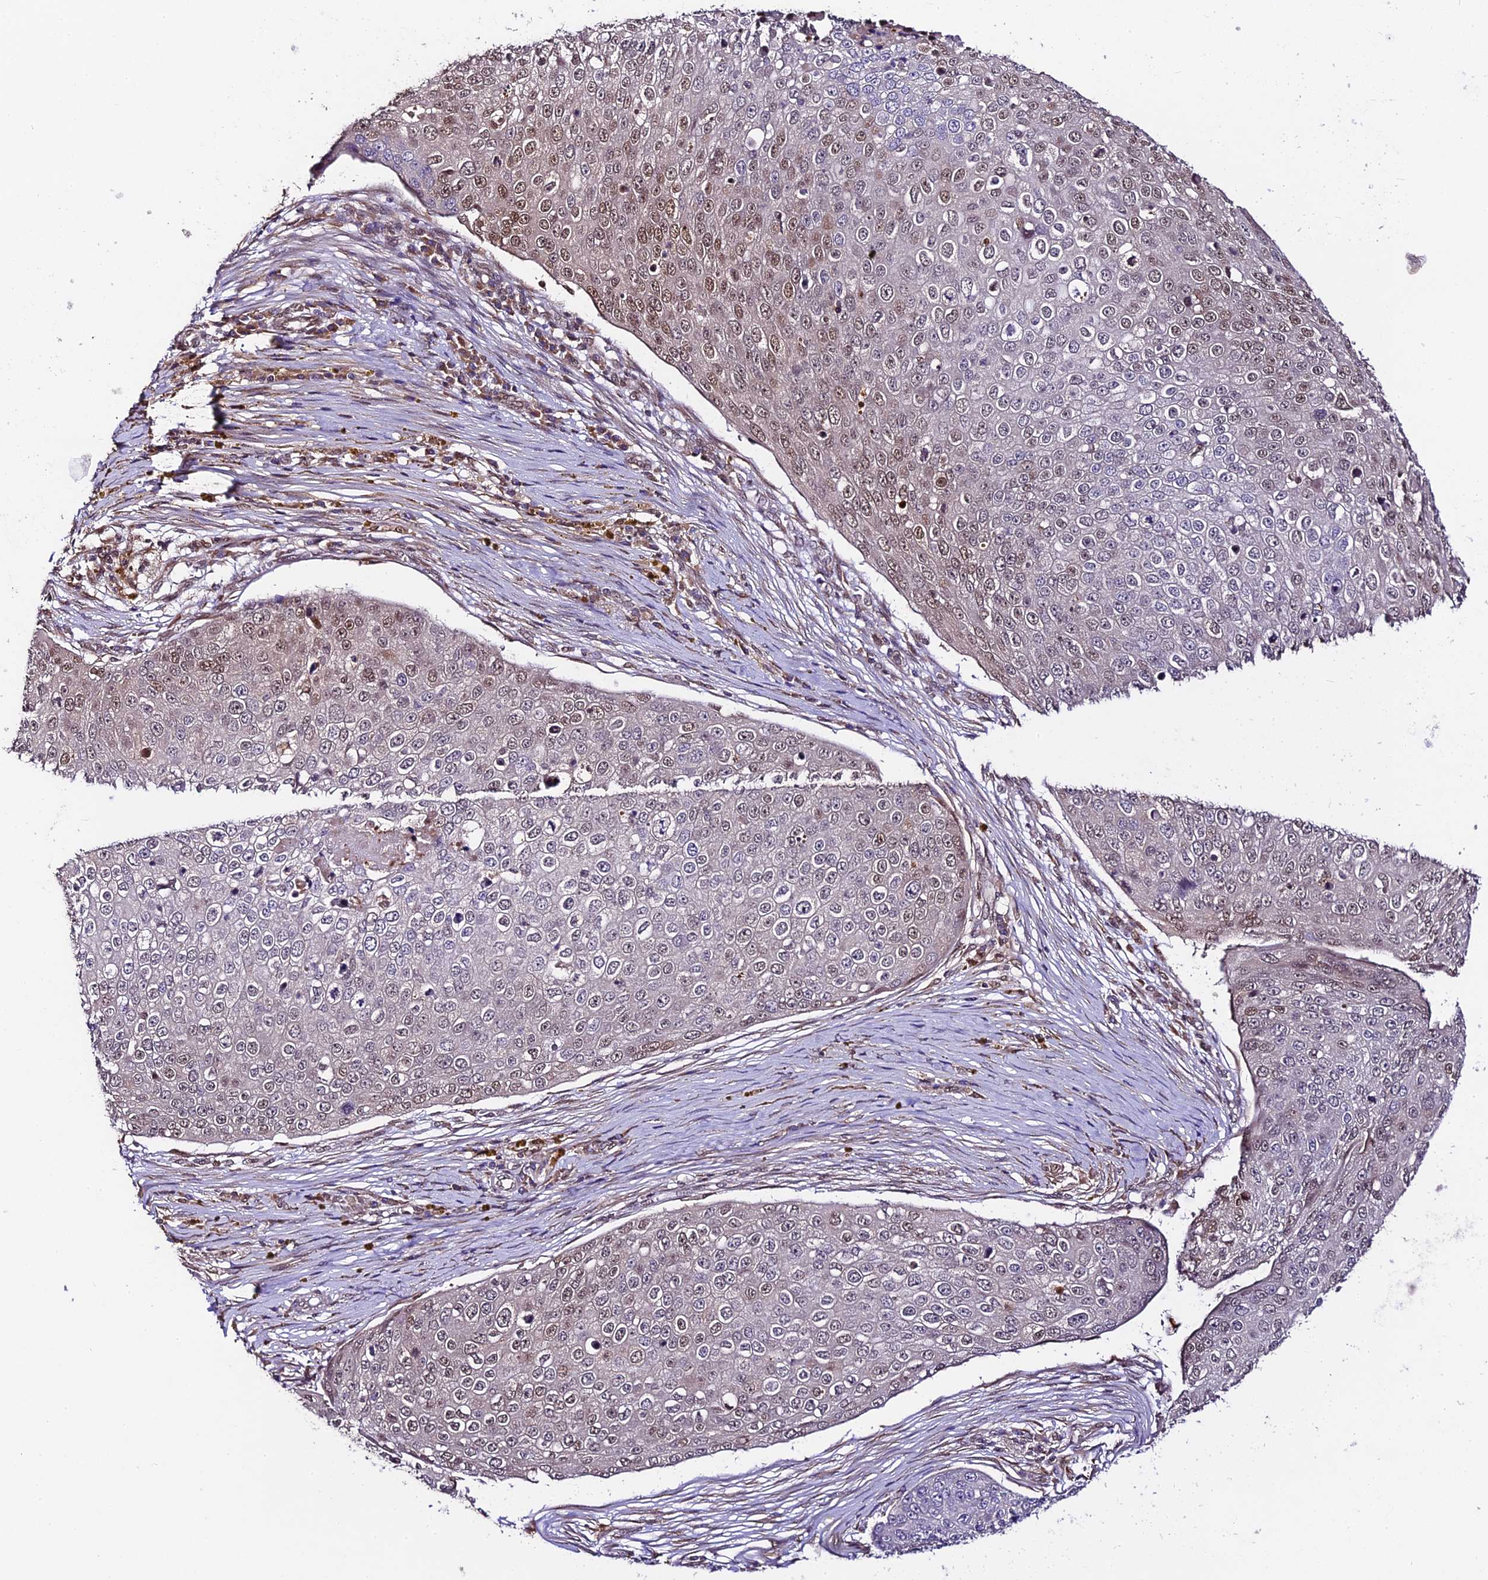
{"staining": {"intensity": "moderate", "quantity": "<25%", "location": "nuclear"}, "tissue": "skin cancer", "cell_type": "Tumor cells", "image_type": "cancer", "snomed": [{"axis": "morphology", "description": "Squamous cell carcinoma, NOS"}, {"axis": "topography", "description": "Skin"}], "caption": "Approximately <25% of tumor cells in skin squamous cell carcinoma reveal moderate nuclear protein expression as visualized by brown immunohistochemical staining.", "gene": "TRIM22", "patient": {"sex": "male", "age": 71}}